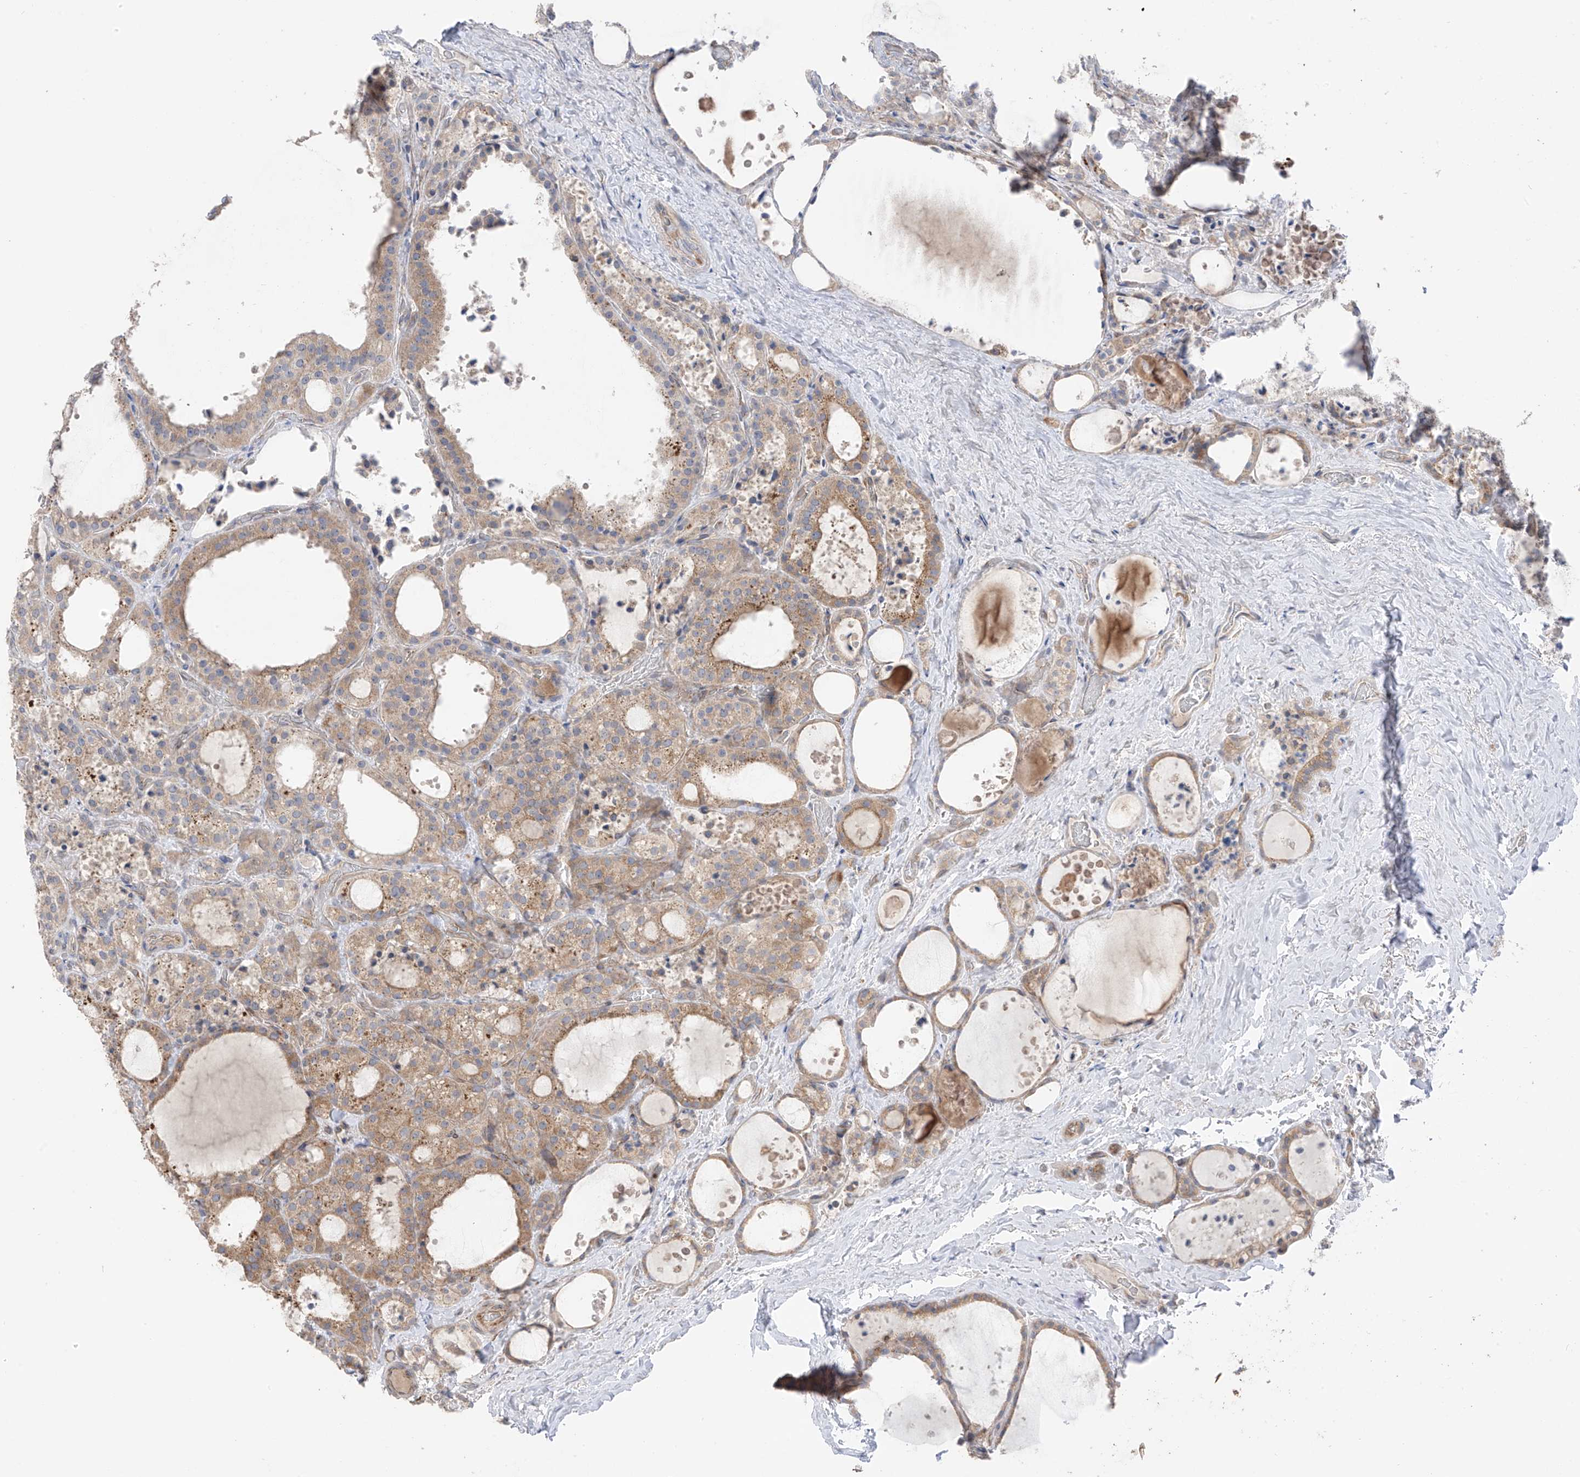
{"staining": {"intensity": "weak", "quantity": ">75%", "location": "cytoplasmic/membranous"}, "tissue": "thyroid cancer", "cell_type": "Tumor cells", "image_type": "cancer", "snomed": [{"axis": "morphology", "description": "Papillary adenocarcinoma, NOS"}, {"axis": "topography", "description": "Thyroid gland"}], "caption": "High-power microscopy captured an IHC micrograph of papillary adenocarcinoma (thyroid), revealing weak cytoplasmic/membranous positivity in about >75% of tumor cells.", "gene": "NALCN", "patient": {"sex": "male", "age": 77}}